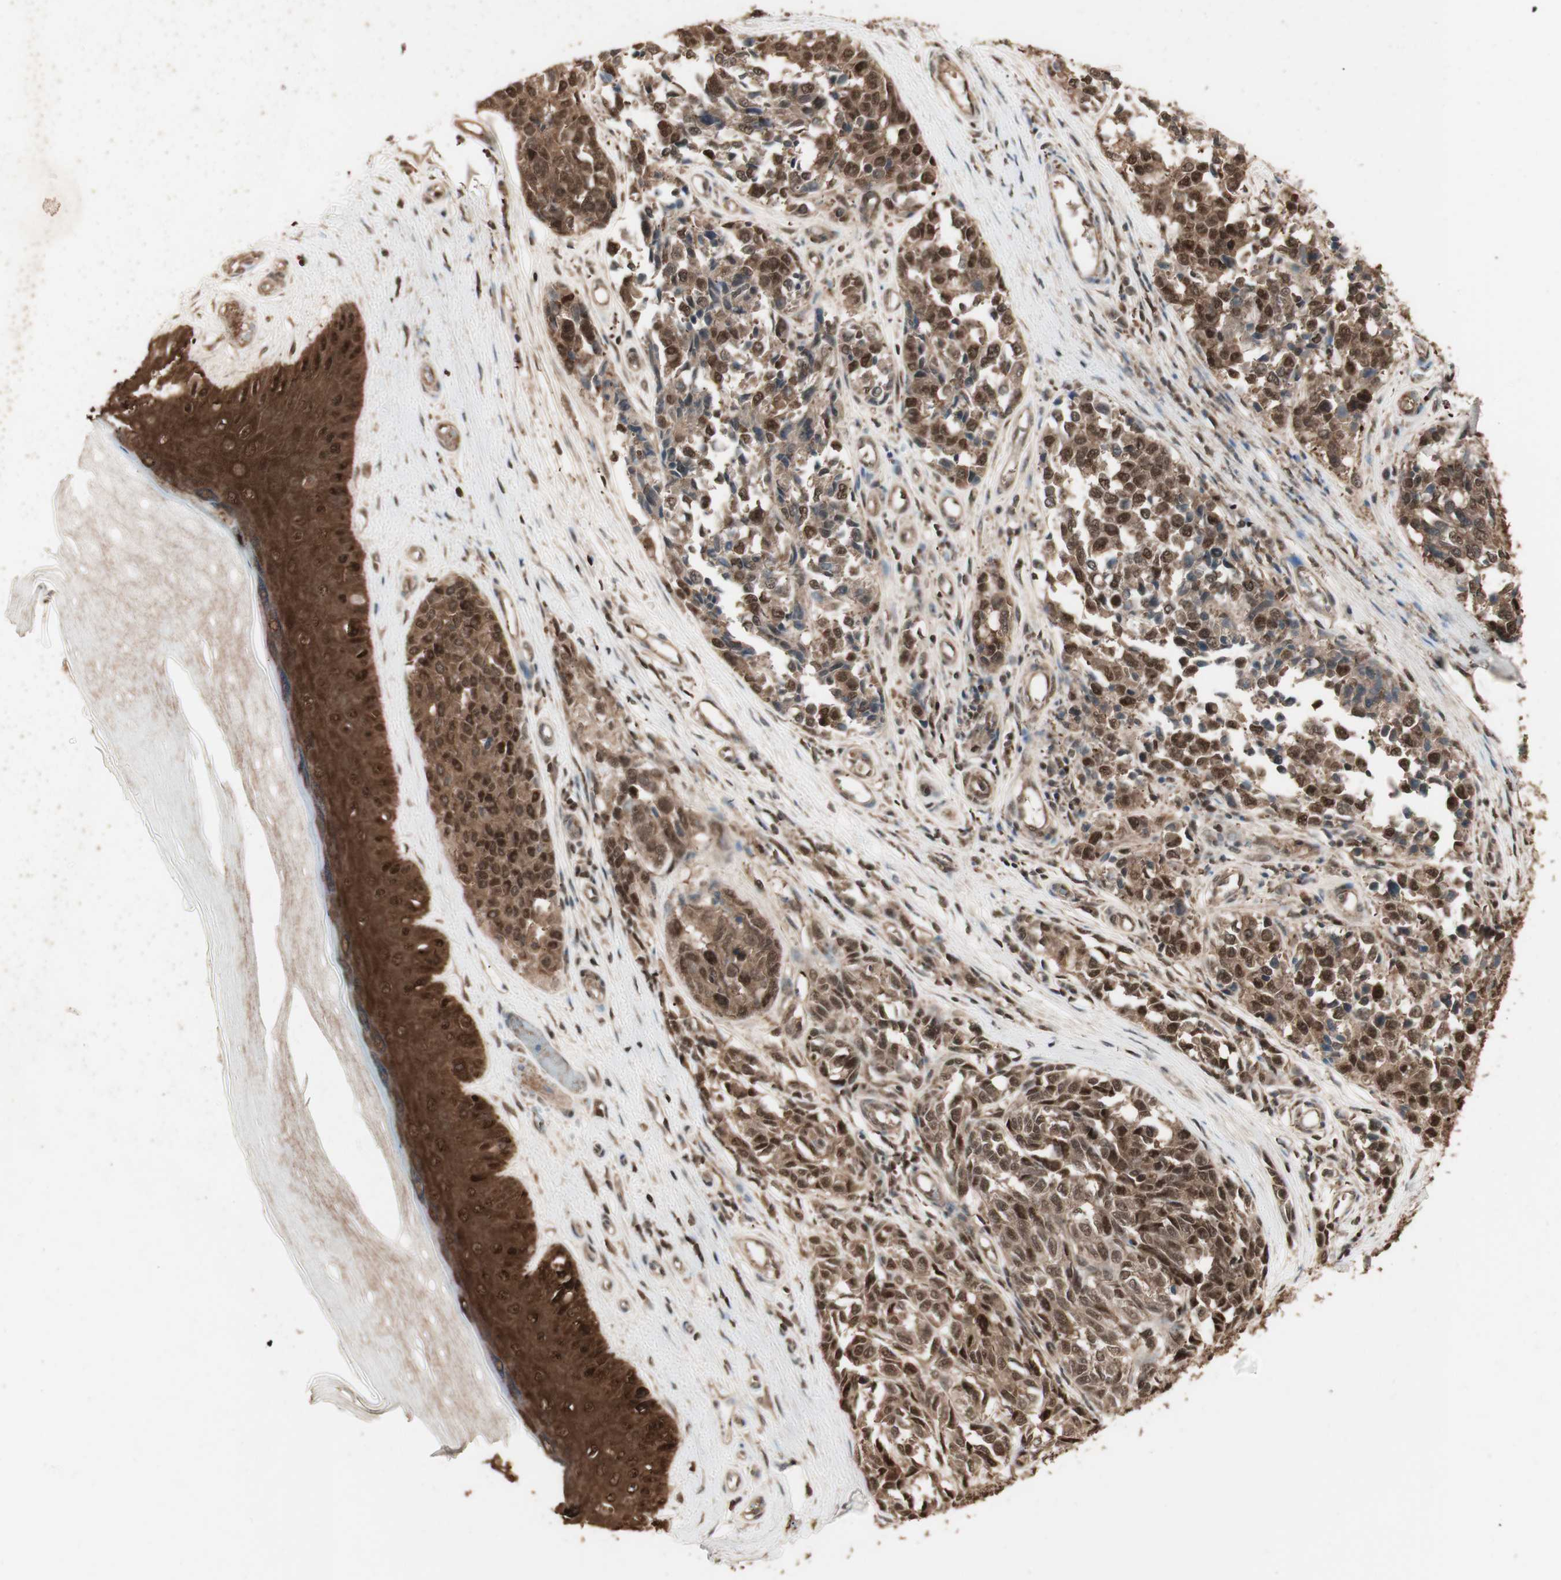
{"staining": {"intensity": "moderate", "quantity": ">75%", "location": "cytoplasmic/membranous,nuclear"}, "tissue": "melanoma", "cell_type": "Tumor cells", "image_type": "cancer", "snomed": [{"axis": "morphology", "description": "Malignant melanoma, NOS"}, {"axis": "topography", "description": "Skin"}], "caption": "A histopathology image showing moderate cytoplasmic/membranous and nuclear expression in approximately >75% of tumor cells in melanoma, as visualized by brown immunohistochemical staining.", "gene": "YWHAB", "patient": {"sex": "female", "age": 64}}